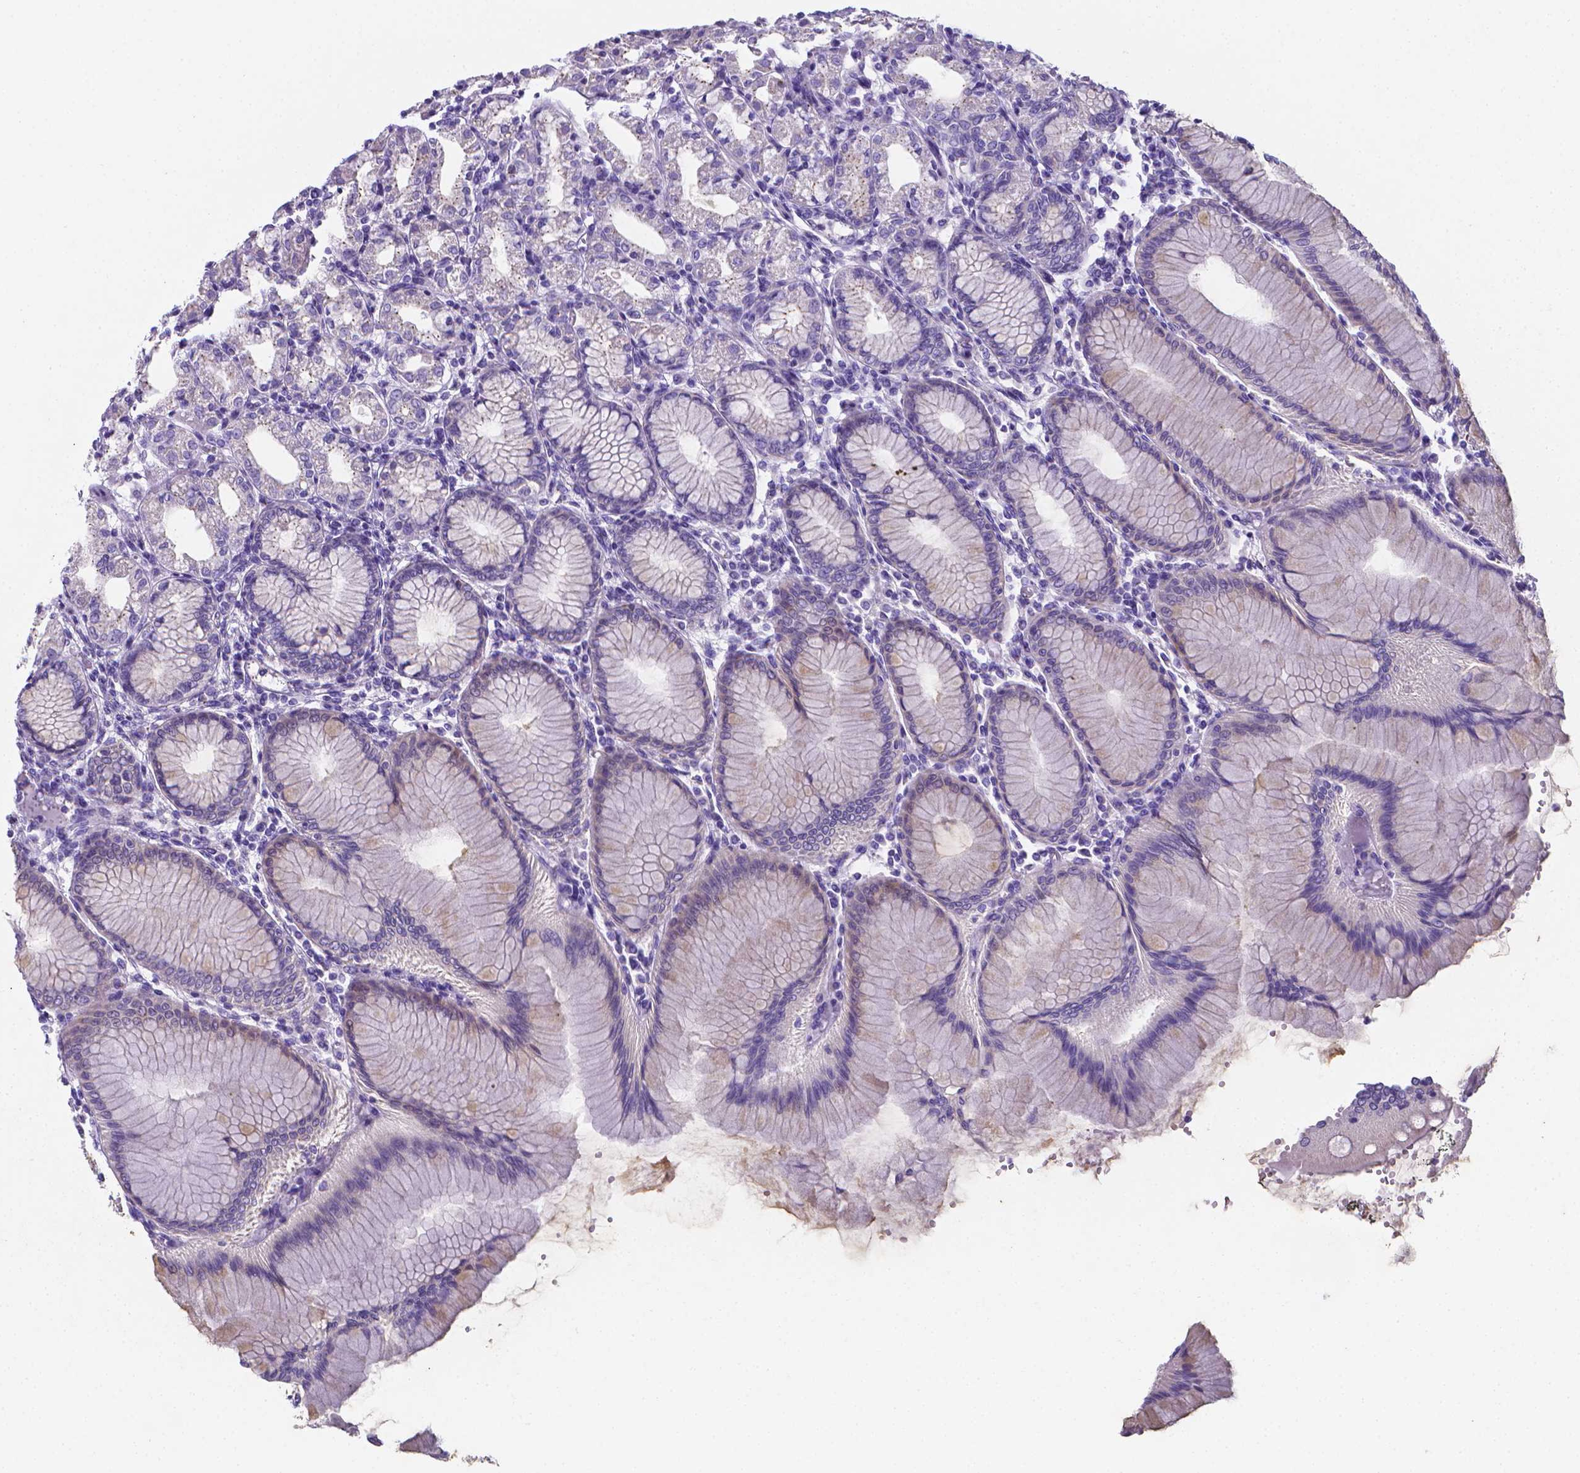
{"staining": {"intensity": "negative", "quantity": "none", "location": "none"}, "tissue": "stomach", "cell_type": "Glandular cells", "image_type": "normal", "snomed": [{"axis": "morphology", "description": "Normal tissue, NOS"}, {"axis": "topography", "description": "Skeletal muscle"}, {"axis": "topography", "description": "Stomach"}], "caption": "Immunohistochemistry (IHC) of normal human stomach shows no staining in glandular cells.", "gene": "LRRC73", "patient": {"sex": "female", "age": 57}}